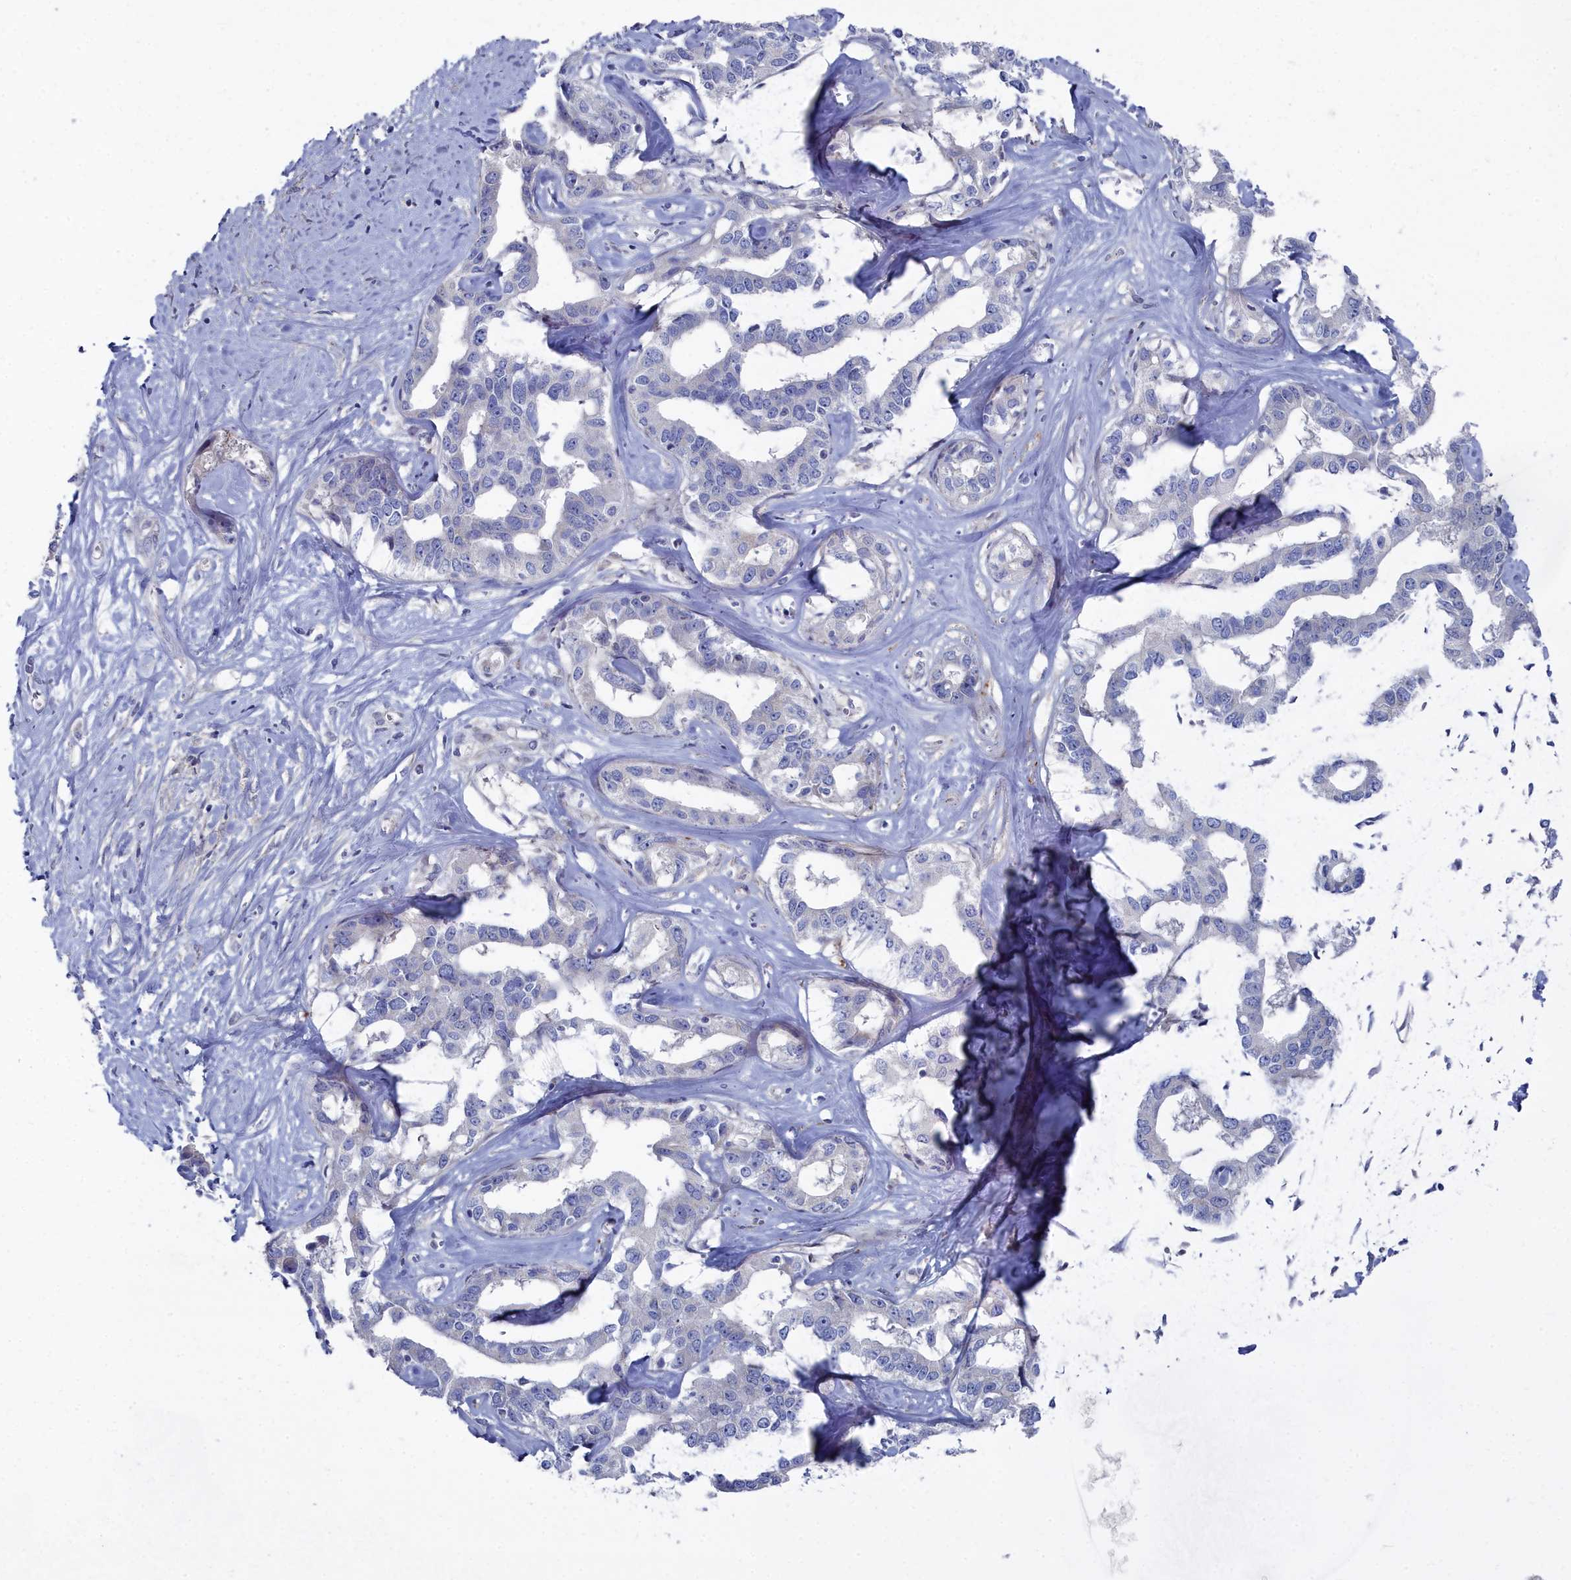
{"staining": {"intensity": "negative", "quantity": "none", "location": "none"}, "tissue": "liver cancer", "cell_type": "Tumor cells", "image_type": "cancer", "snomed": [{"axis": "morphology", "description": "Cholangiocarcinoma"}, {"axis": "topography", "description": "Liver"}], "caption": "Liver cholangiocarcinoma was stained to show a protein in brown. There is no significant expression in tumor cells.", "gene": "SHISAL2A", "patient": {"sex": "male", "age": 59}}